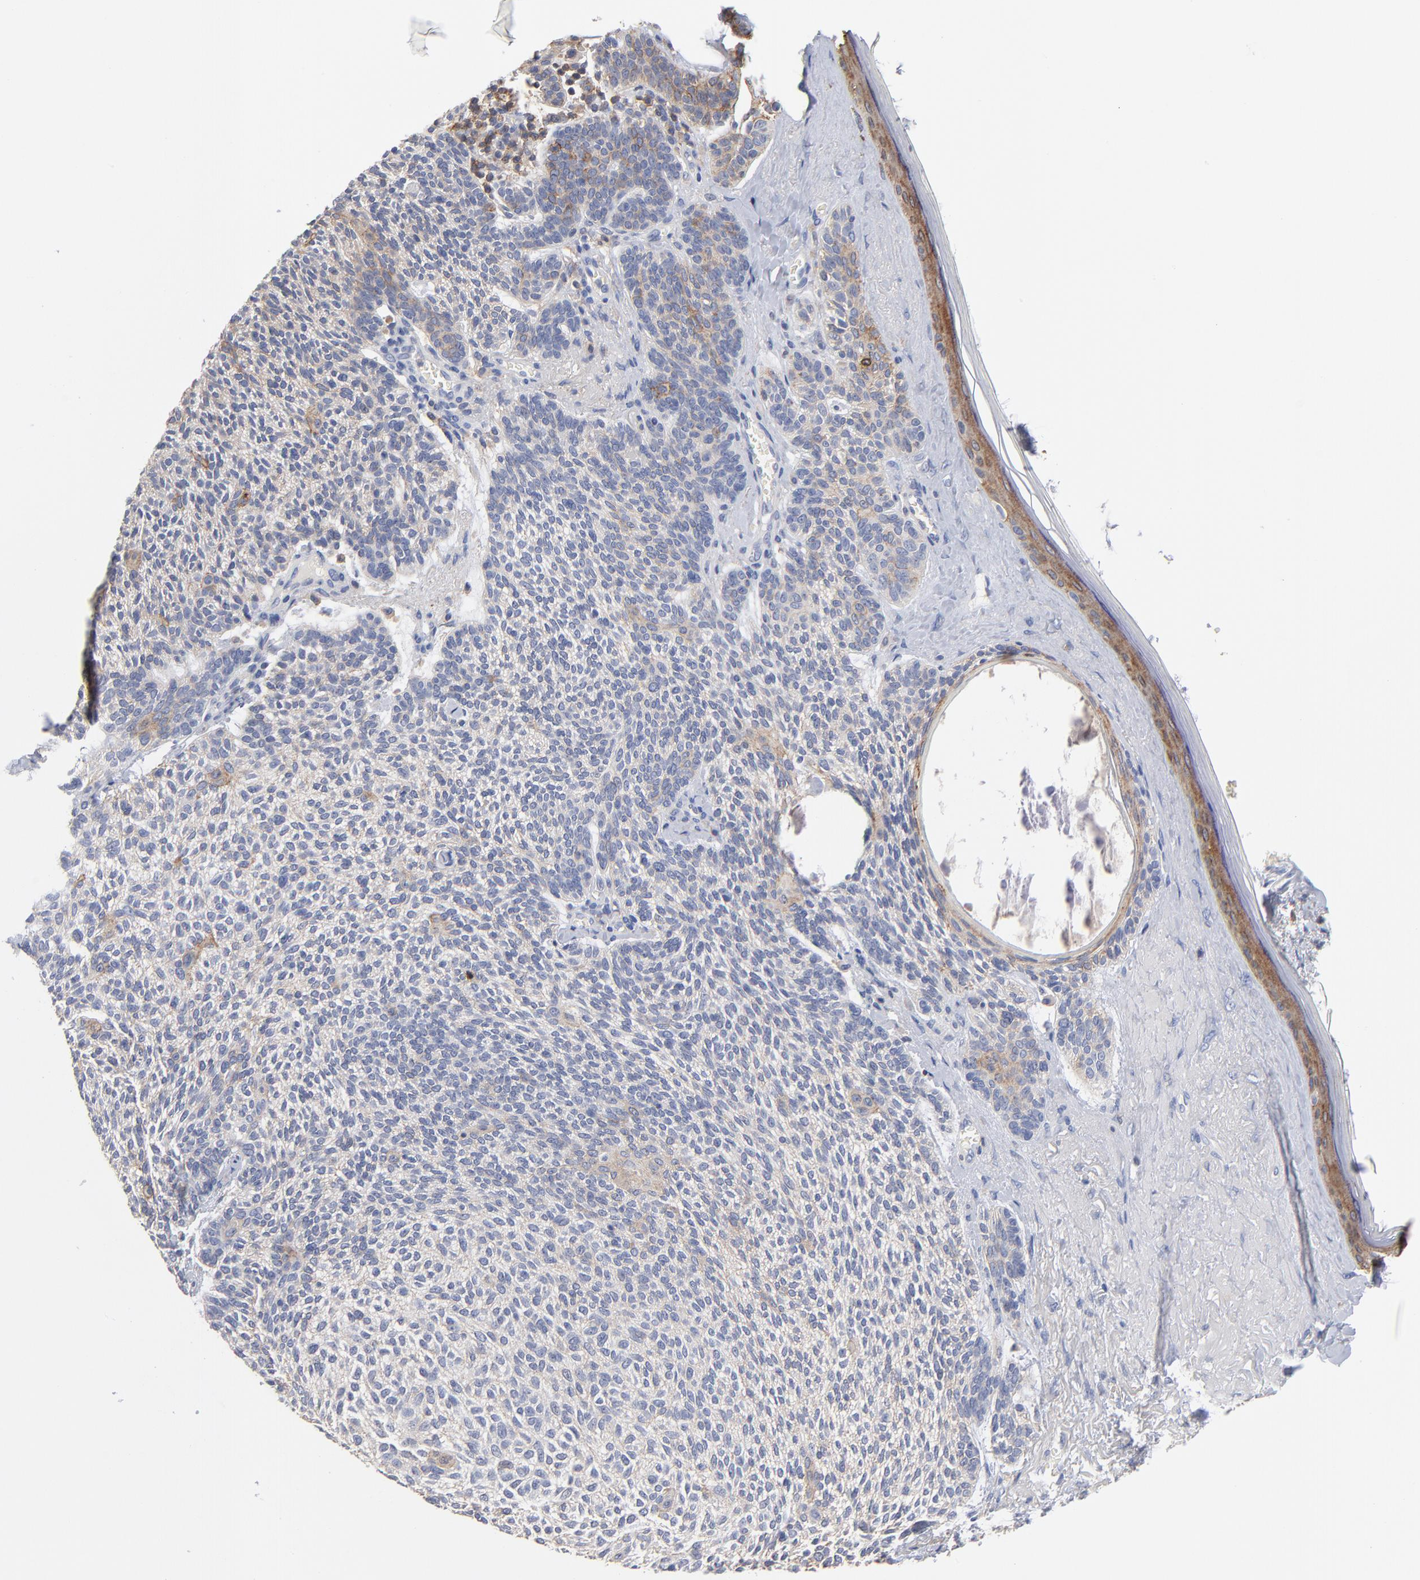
{"staining": {"intensity": "weak", "quantity": "<25%", "location": "cytoplasmic/membranous"}, "tissue": "skin cancer", "cell_type": "Tumor cells", "image_type": "cancer", "snomed": [{"axis": "morphology", "description": "Normal tissue, NOS"}, {"axis": "morphology", "description": "Basal cell carcinoma"}, {"axis": "topography", "description": "Skin"}], "caption": "The histopathology image displays no significant positivity in tumor cells of skin cancer (basal cell carcinoma).", "gene": "PDLIM2", "patient": {"sex": "female", "age": 70}}